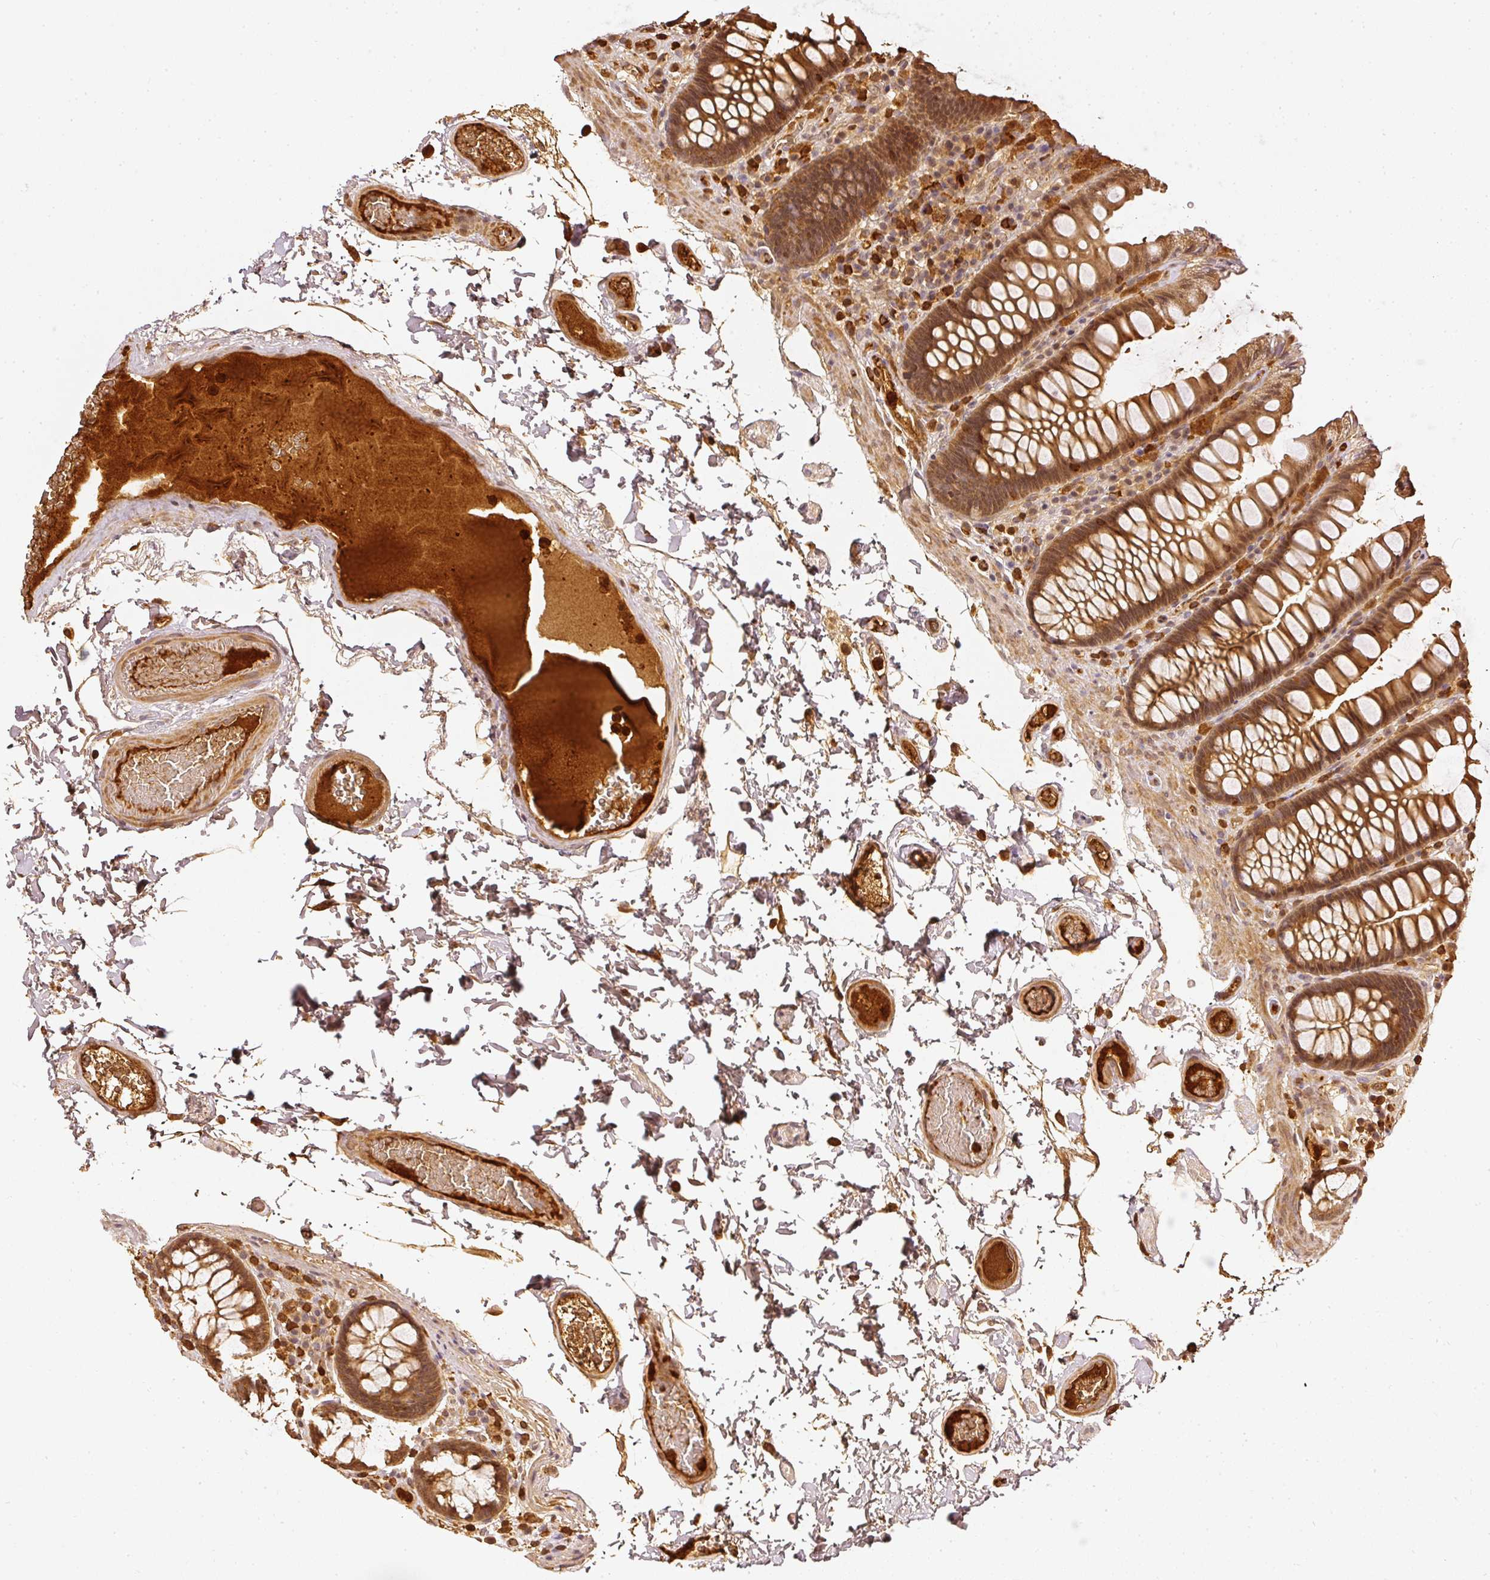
{"staining": {"intensity": "moderate", "quantity": ">75%", "location": "cytoplasmic/membranous"}, "tissue": "colon", "cell_type": "Endothelial cells", "image_type": "normal", "snomed": [{"axis": "morphology", "description": "Normal tissue, NOS"}, {"axis": "topography", "description": "Colon"}, {"axis": "topography", "description": "Peripheral nerve tissue"}], "caption": "Moderate cytoplasmic/membranous positivity for a protein is appreciated in about >75% of endothelial cells of normal colon using immunohistochemistry.", "gene": "PFN1", "patient": {"sex": "male", "age": 84}}